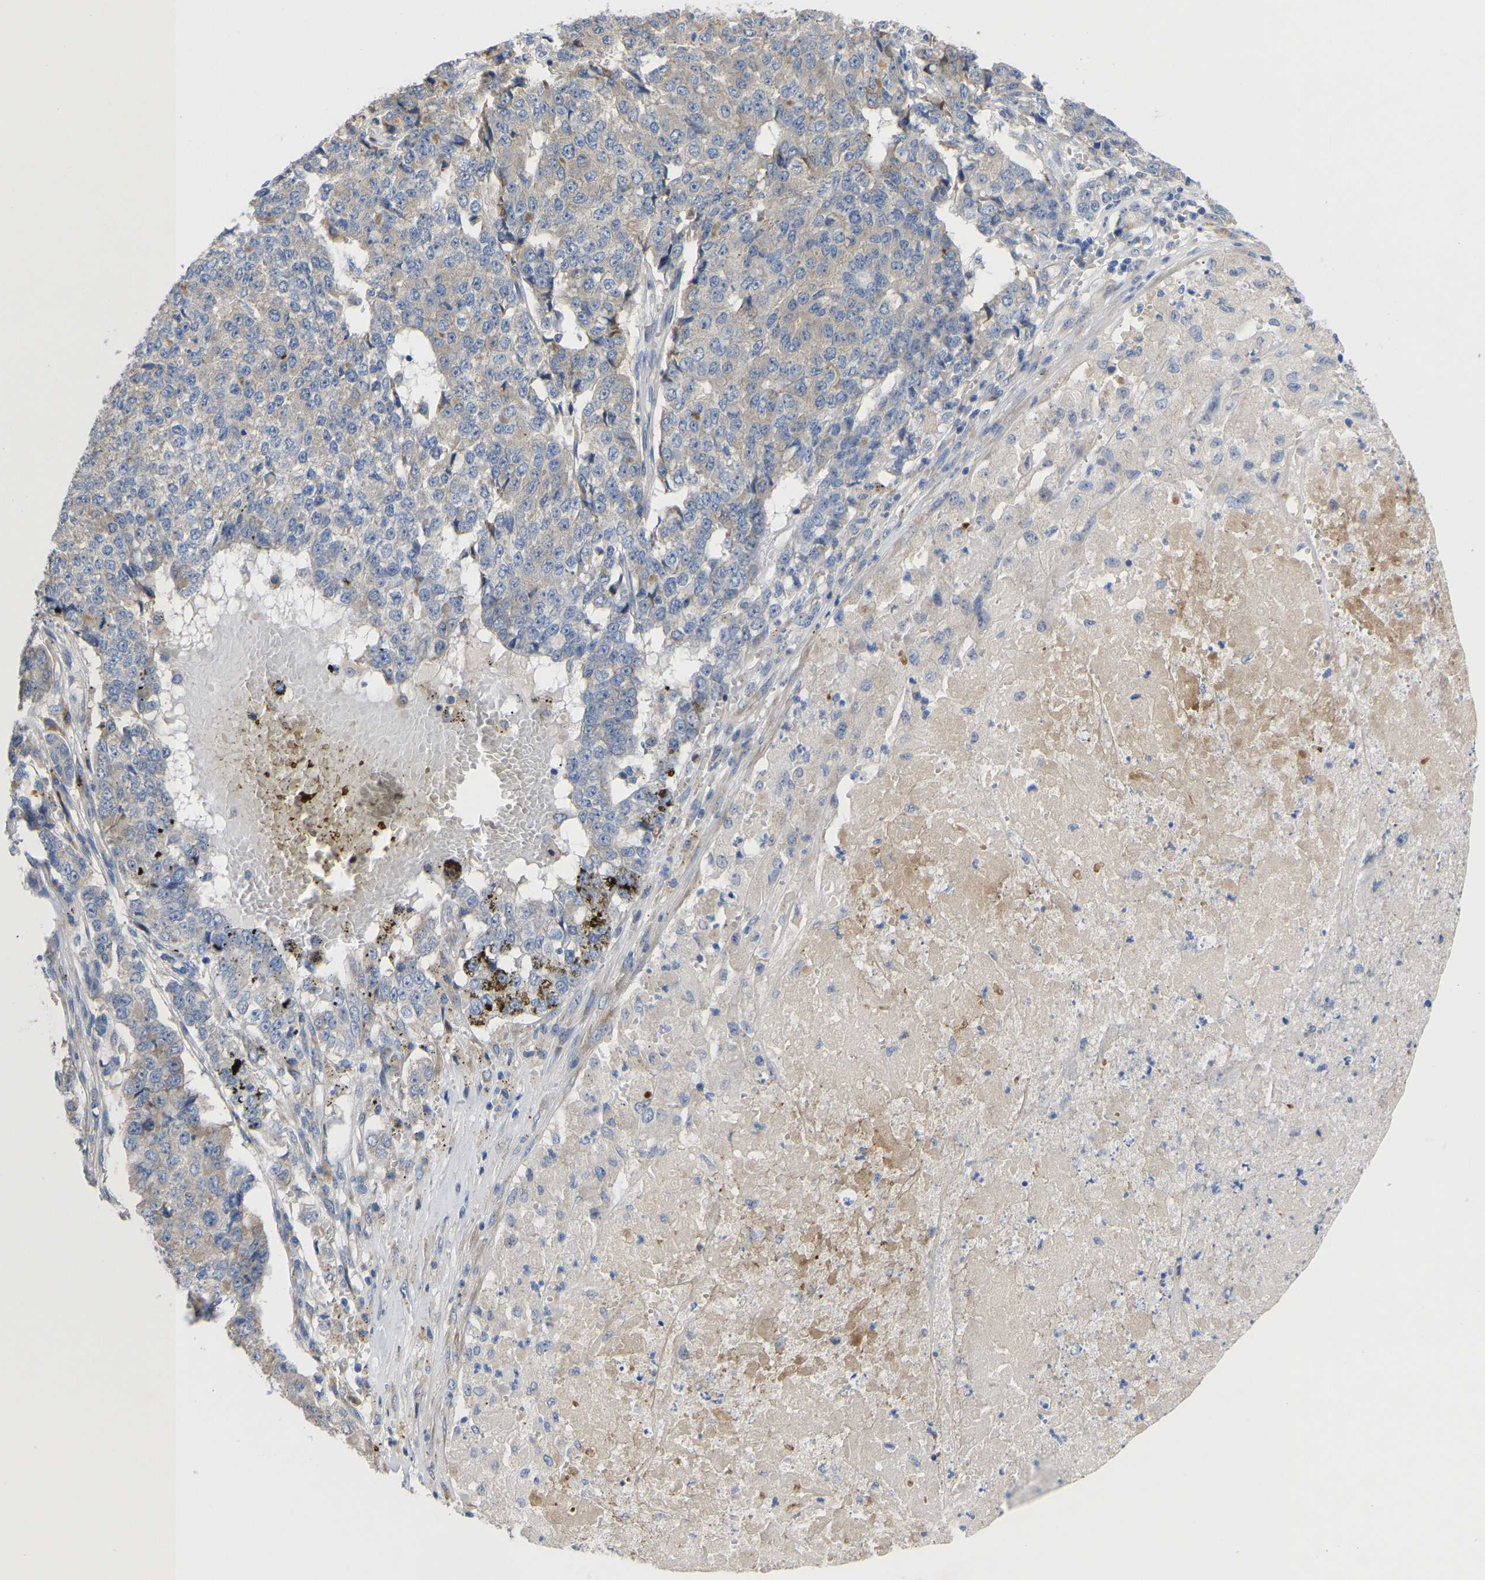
{"staining": {"intensity": "weak", "quantity": "<25%", "location": "cytoplasmic/membranous"}, "tissue": "pancreatic cancer", "cell_type": "Tumor cells", "image_type": "cancer", "snomed": [{"axis": "morphology", "description": "Adenocarcinoma, NOS"}, {"axis": "topography", "description": "Pancreas"}], "caption": "The photomicrograph demonstrates no significant staining in tumor cells of pancreatic cancer. The staining was performed using DAB (3,3'-diaminobenzidine) to visualize the protein expression in brown, while the nuclei were stained in blue with hematoxylin (Magnification: 20x).", "gene": "ABCA10", "patient": {"sex": "male", "age": 50}}